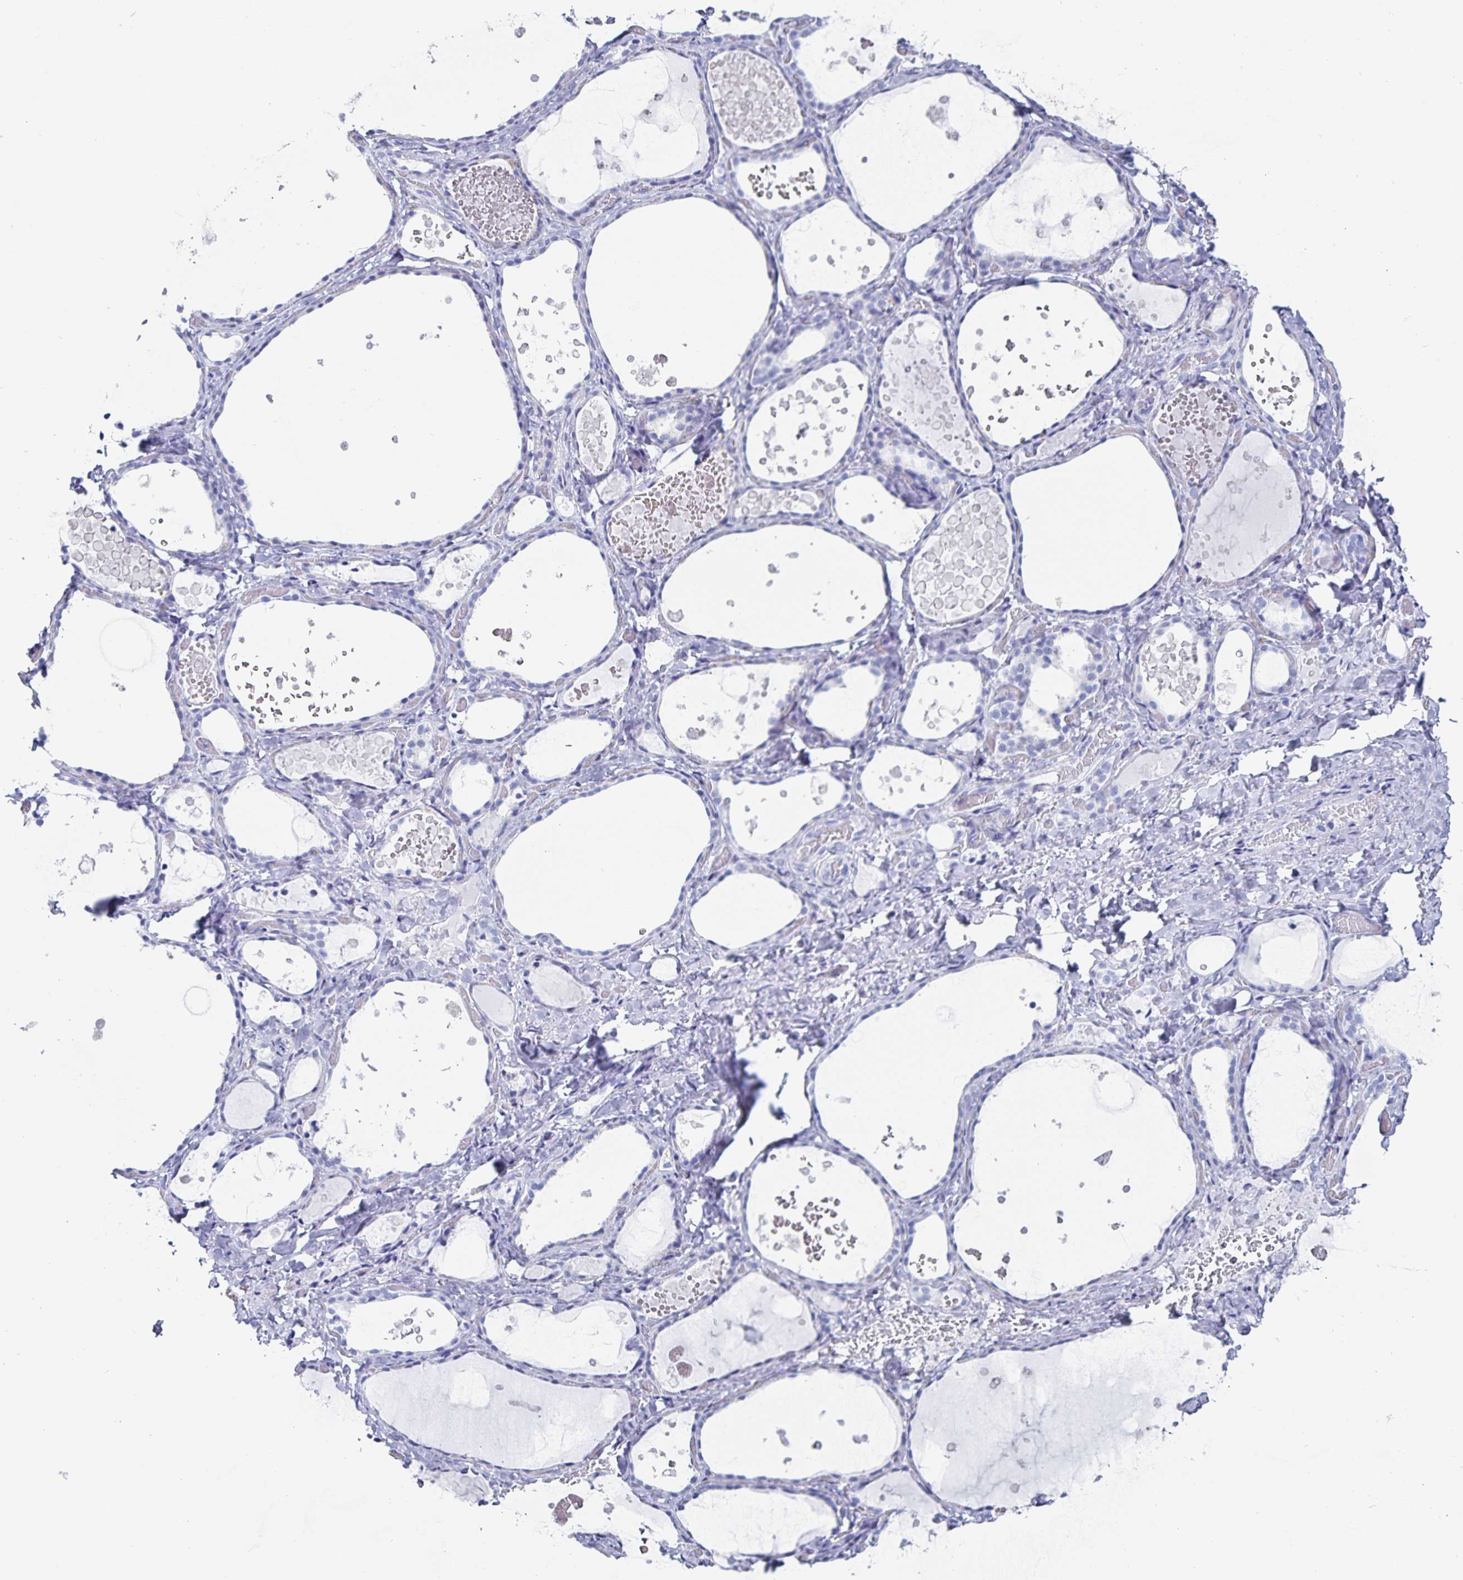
{"staining": {"intensity": "negative", "quantity": "none", "location": "none"}, "tissue": "thyroid gland", "cell_type": "Glandular cells", "image_type": "normal", "snomed": [{"axis": "morphology", "description": "Normal tissue, NOS"}, {"axis": "topography", "description": "Thyroid gland"}], "caption": "Thyroid gland stained for a protein using immunohistochemistry (IHC) reveals no expression glandular cells.", "gene": "C19orf73", "patient": {"sex": "female", "age": 56}}